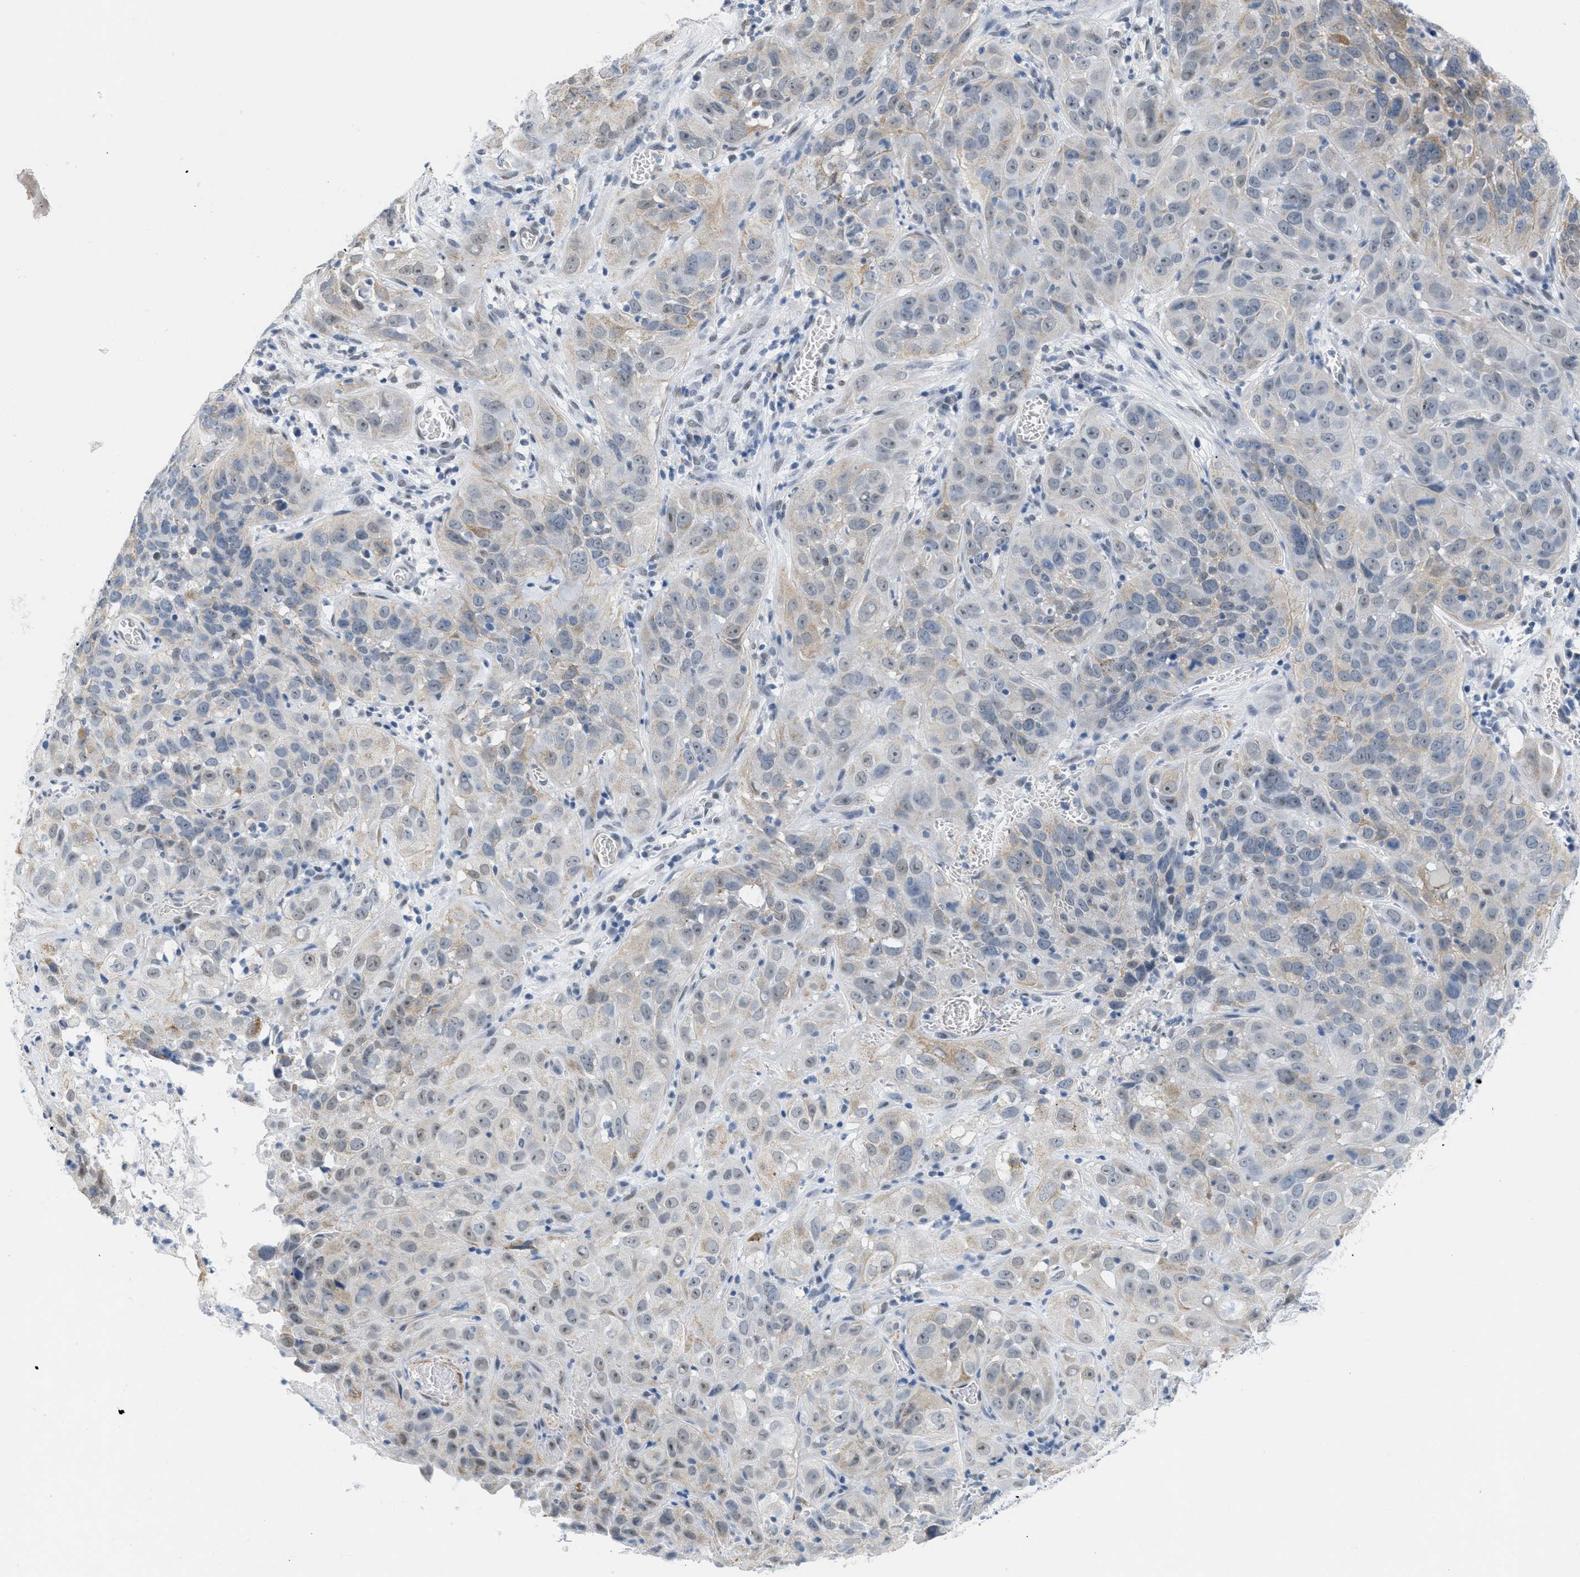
{"staining": {"intensity": "weak", "quantity": "<25%", "location": "cytoplasmic/membranous,nuclear"}, "tissue": "cervical cancer", "cell_type": "Tumor cells", "image_type": "cancer", "snomed": [{"axis": "morphology", "description": "Squamous cell carcinoma, NOS"}, {"axis": "topography", "description": "Cervix"}], "caption": "The histopathology image displays no staining of tumor cells in cervical squamous cell carcinoma.", "gene": "HS3ST2", "patient": {"sex": "female", "age": 32}}